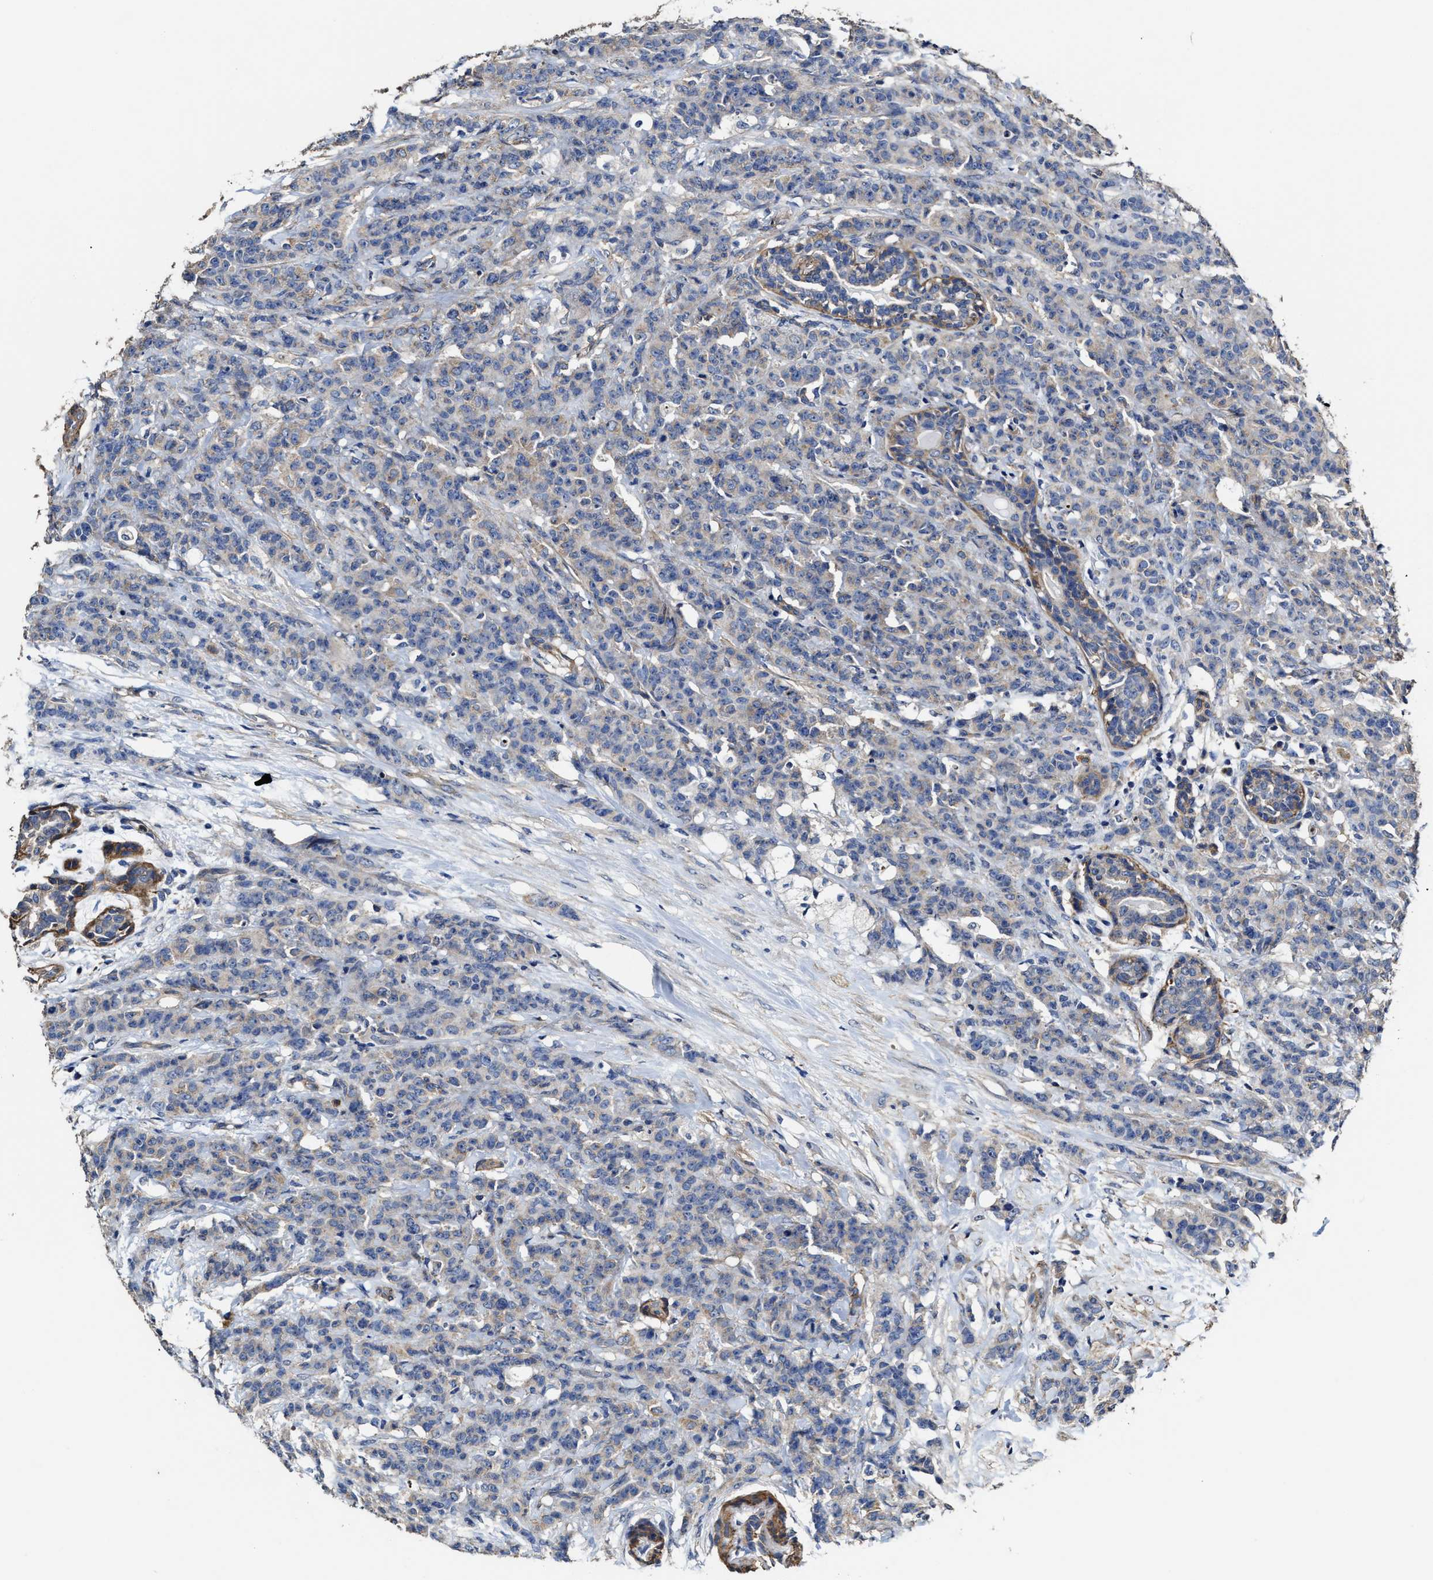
{"staining": {"intensity": "weak", "quantity": "<25%", "location": "cytoplasmic/membranous"}, "tissue": "breast cancer", "cell_type": "Tumor cells", "image_type": "cancer", "snomed": [{"axis": "morphology", "description": "Normal tissue, NOS"}, {"axis": "morphology", "description": "Duct carcinoma"}, {"axis": "topography", "description": "Breast"}], "caption": "Protein analysis of intraductal carcinoma (breast) displays no significant expression in tumor cells. Nuclei are stained in blue.", "gene": "SFXN4", "patient": {"sex": "female", "age": 40}}